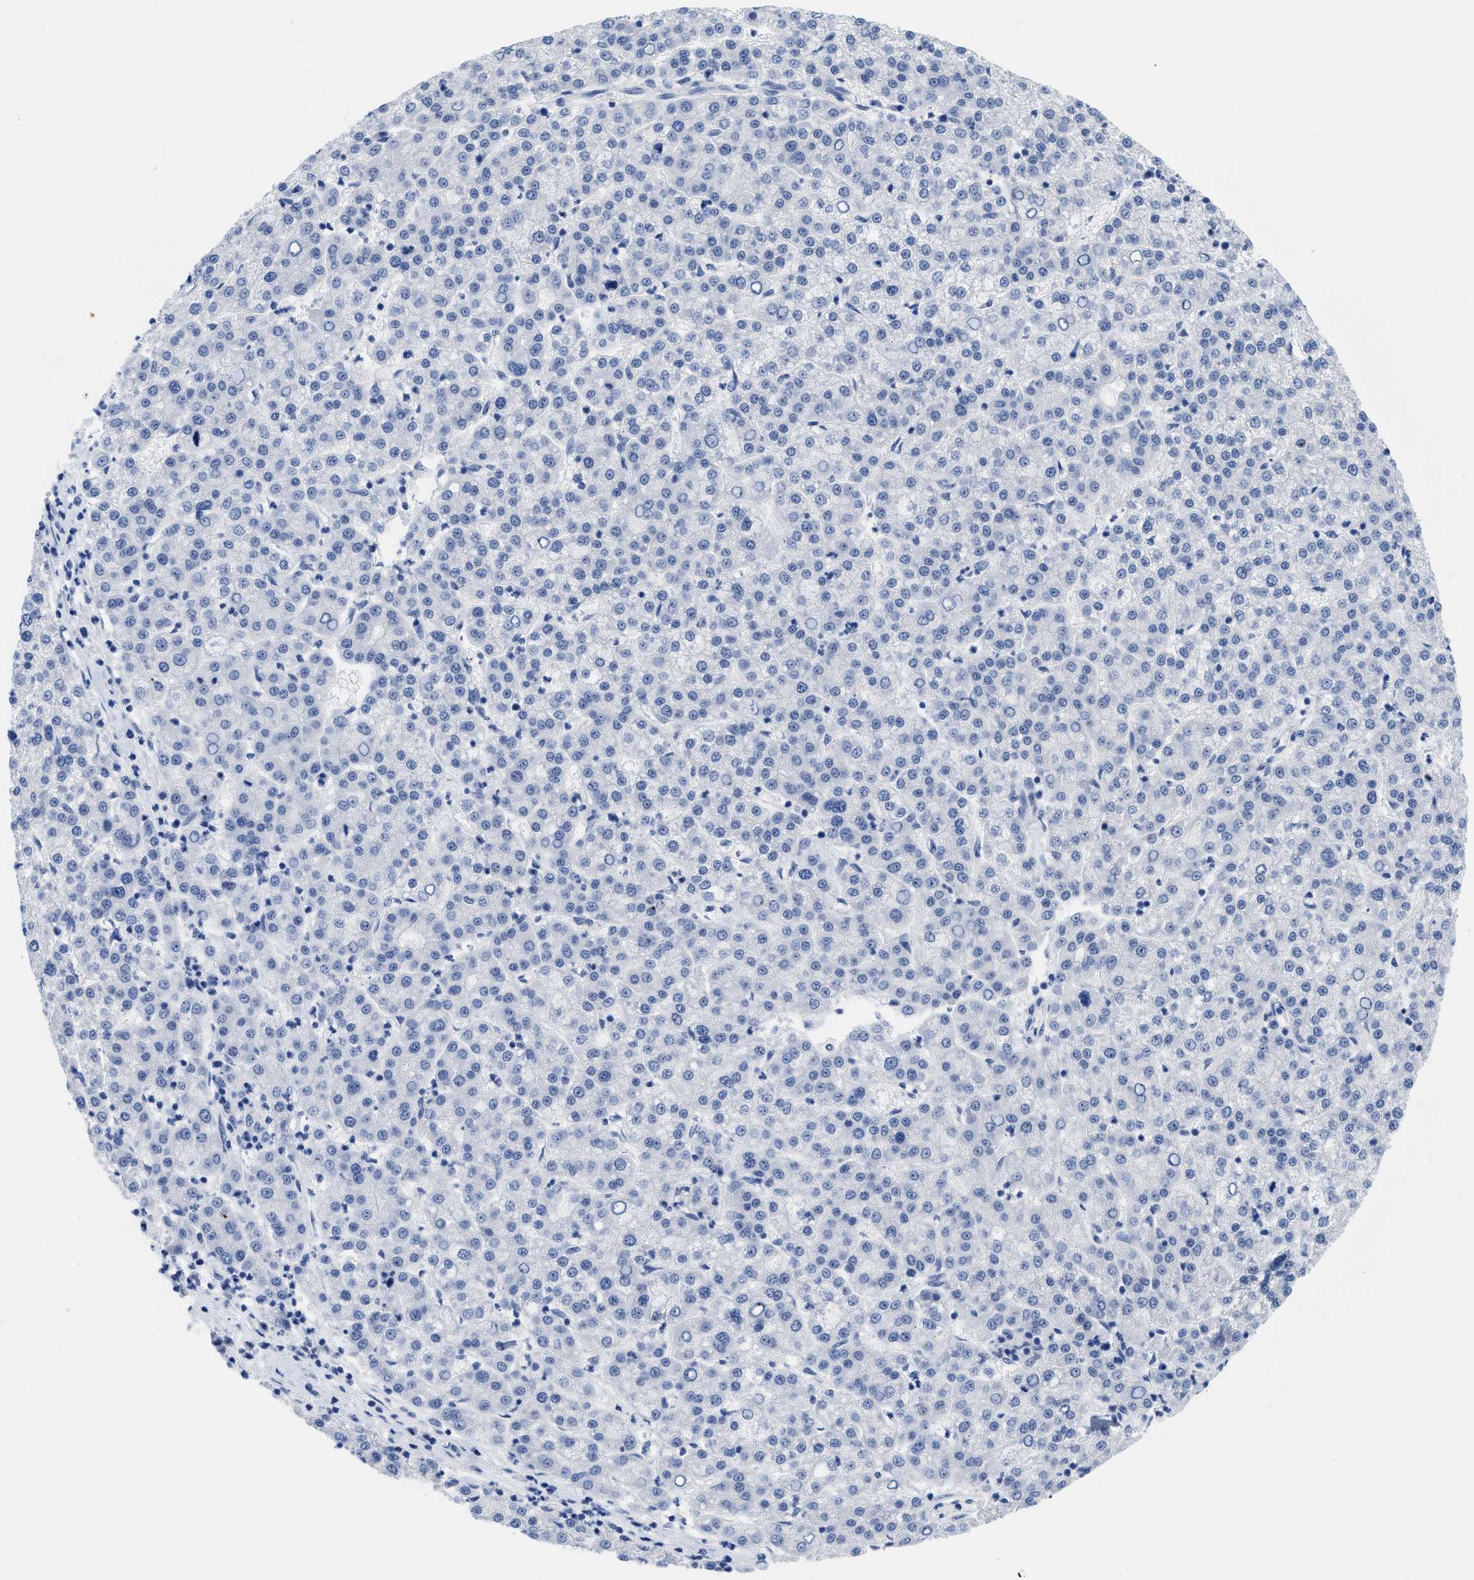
{"staining": {"intensity": "weak", "quantity": "<25%", "location": "nuclear"}, "tissue": "liver cancer", "cell_type": "Tumor cells", "image_type": "cancer", "snomed": [{"axis": "morphology", "description": "Carcinoma, Hepatocellular, NOS"}, {"axis": "topography", "description": "Liver"}], "caption": "Tumor cells are negative for brown protein staining in liver hepatocellular carcinoma.", "gene": "NOP58", "patient": {"sex": "female", "age": 58}}